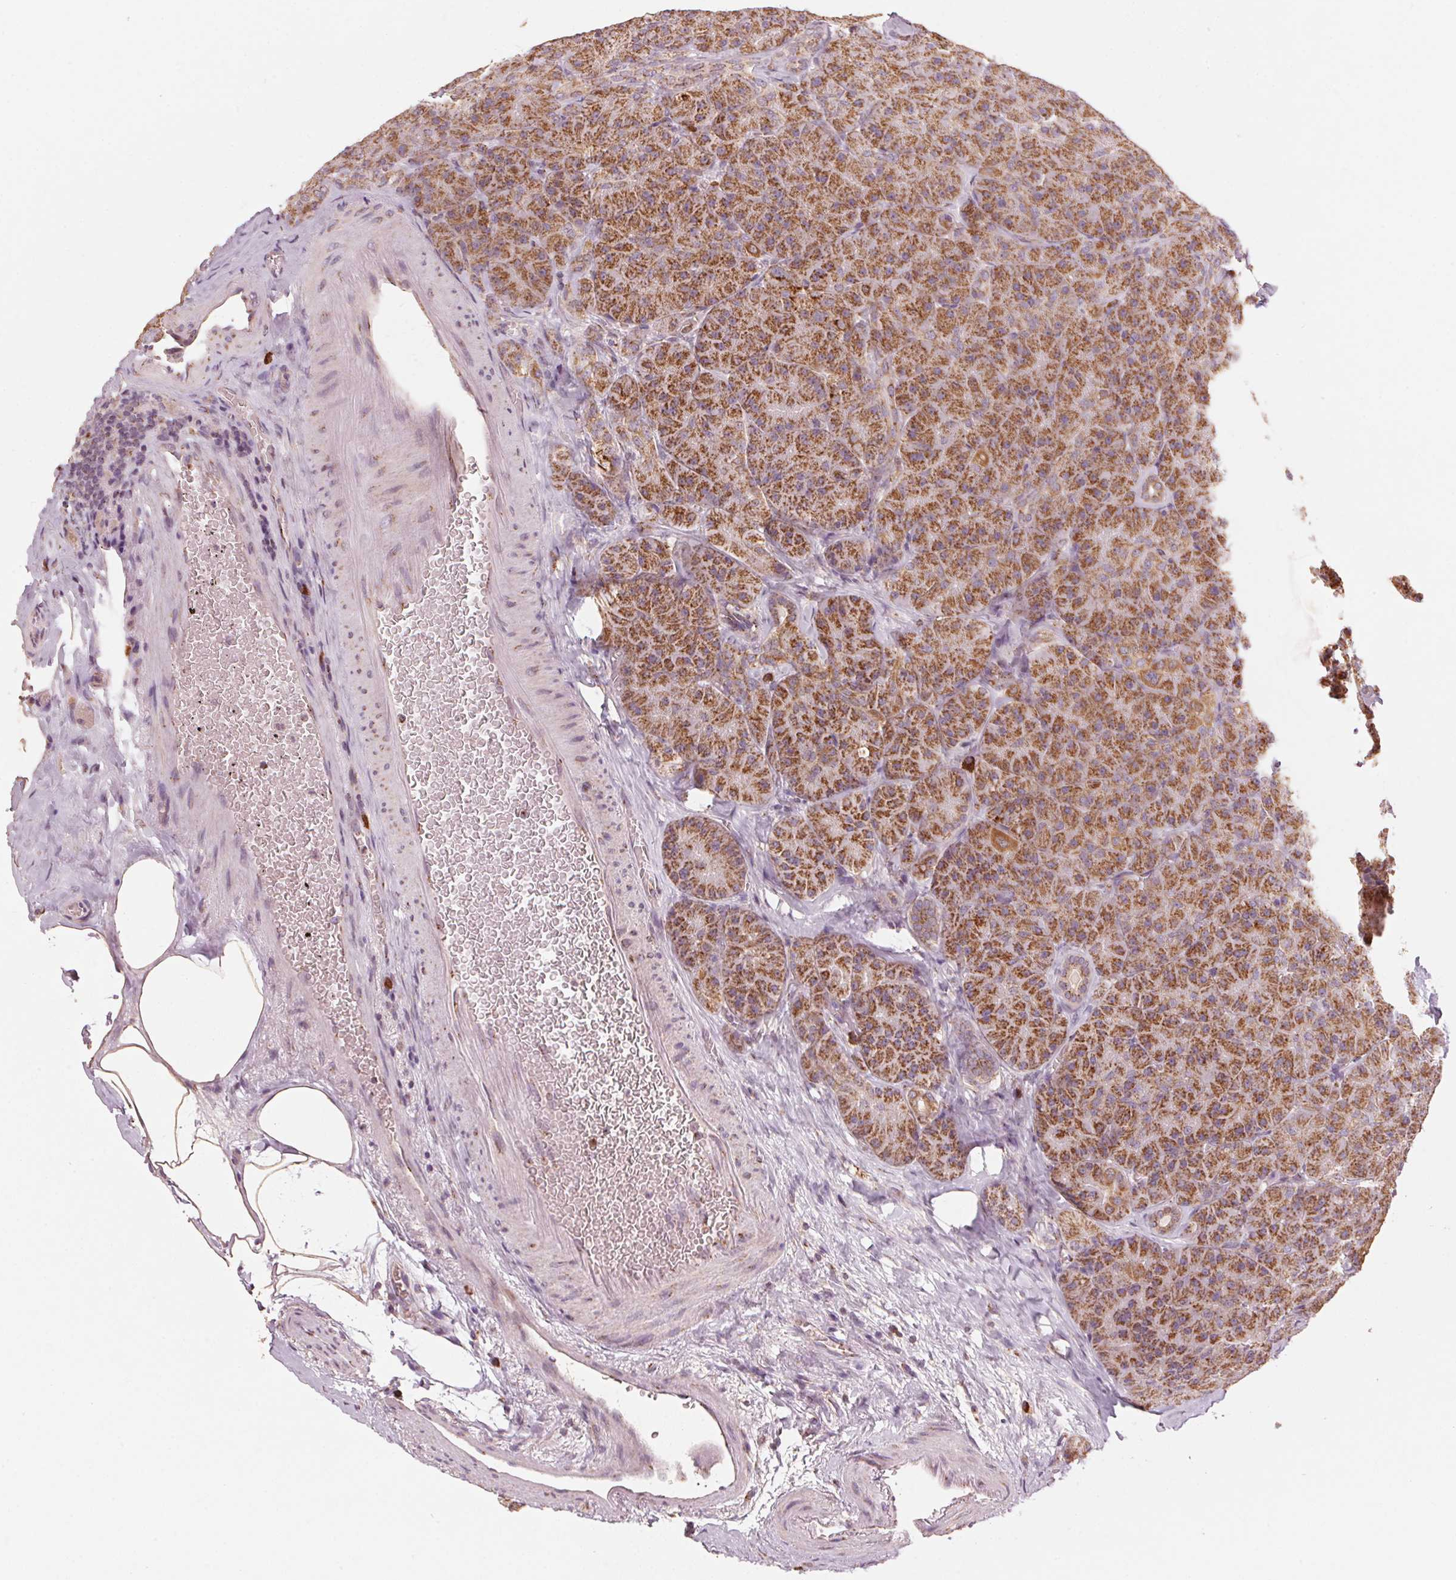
{"staining": {"intensity": "strong", "quantity": ">75%", "location": "cytoplasmic/membranous"}, "tissue": "pancreas", "cell_type": "Exocrine glandular cells", "image_type": "normal", "snomed": [{"axis": "morphology", "description": "Normal tissue, NOS"}, {"axis": "topography", "description": "Pancreas"}], "caption": "Protein staining by IHC displays strong cytoplasmic/membranous expression in approximately >75% of exocrine glandular cells in normal pancreas.", "gene": "TOMM70", "patient": {"sex": "male", "age": 57}}